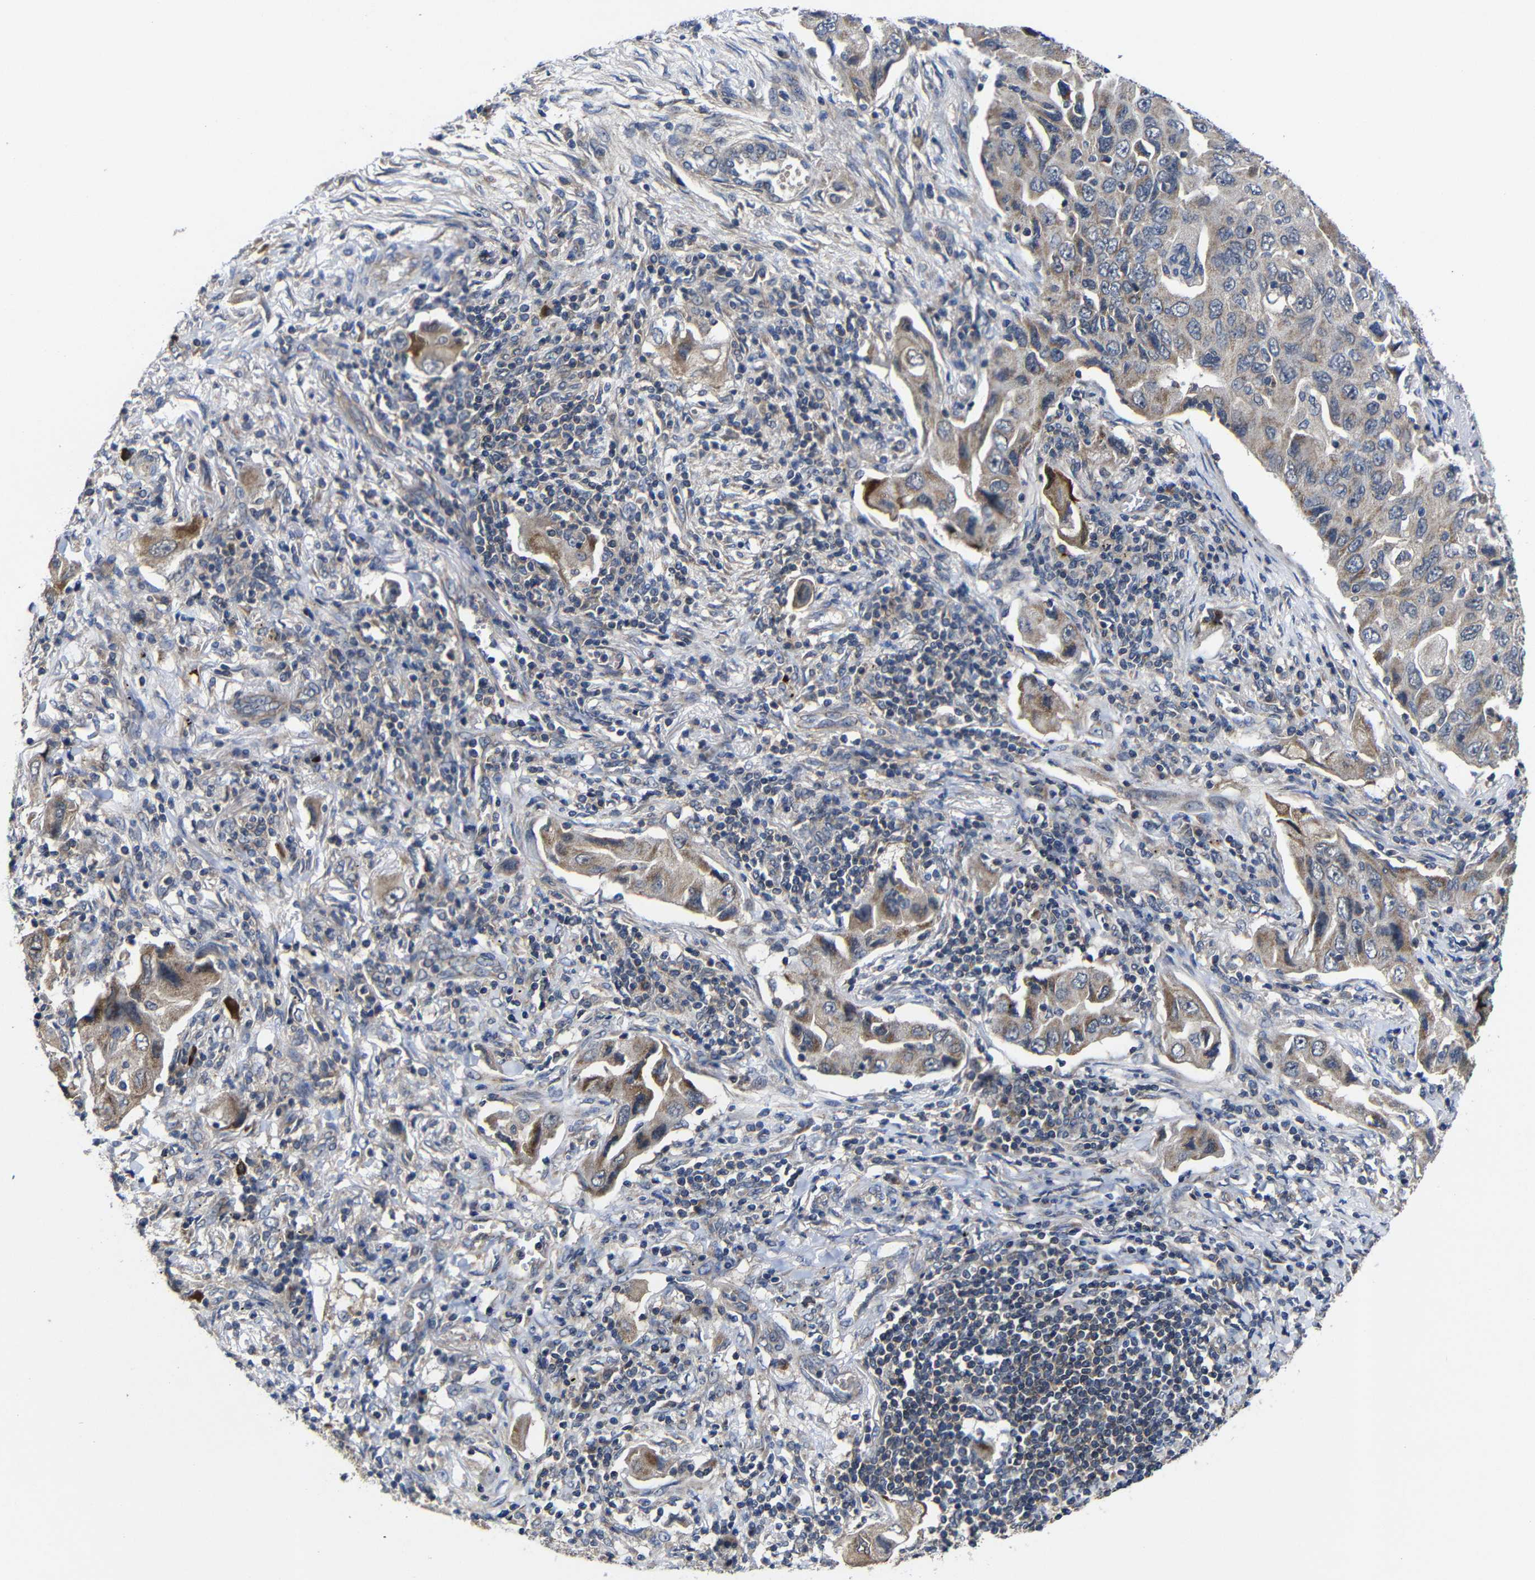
{"staining": {"intensity": "moderate", "quantity": "25%-75%", "location": "cytoplasmic/membranous"}, "tissue": "lung cancer", "cell_type": "Tumor cells", "image_type": "cancer", "snomed": [{"axis": "morphology", "description": "Adenocarcinoma, NOS"}, {"axis": "topography", "description": "Lung"}], "caption": "Lung adenocarcinoma stained for a protein (brown) shows moderate cytoplasmic/membranous positive staining in about 25%-75% of tumor cells.", "gene": "LPAR5", "patient": {"sex": "female", "age": 65}}